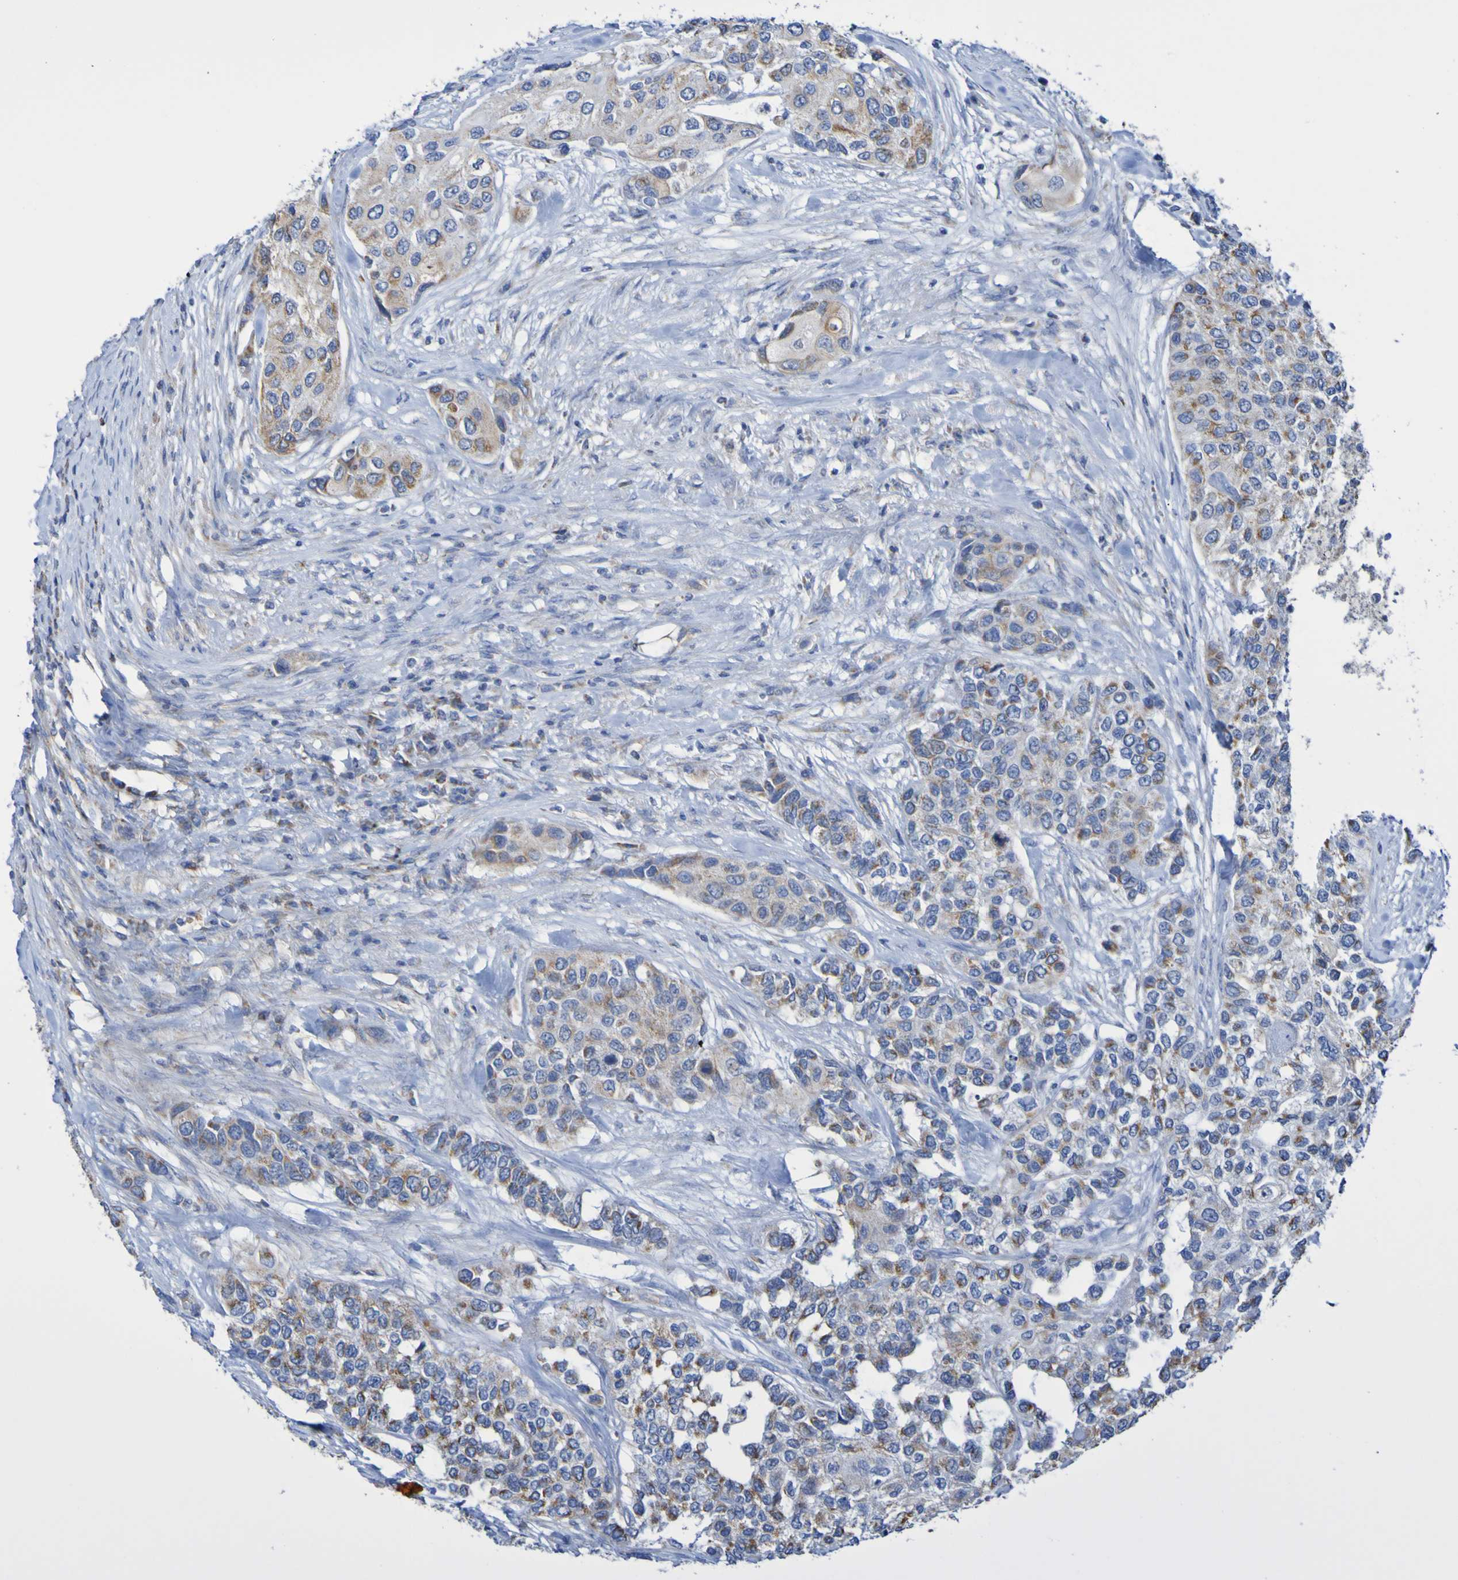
{"staining": {"intensity": "weak", "quantity": ">75%", "location": "cytoplasmic/membranous"}, "tissue": "urothelial cancer", "cell_type": "Tumor cells", "image_type": "cancer", "snomed": [{"axis": "morphology", "description": "Urothelial carcinoma, High grade"}, {"axis": "topography", "description": "Urinary bladder"}], "caption": "Immunohistochemical staining of human urothelial carcinoma (high-grade) shows low levels of weak cytoplasmic/membranous positivity in approximately >75% of tumor cells.", "gene": "CNTN2", "patient": {"sex": "female", "age": 56}}